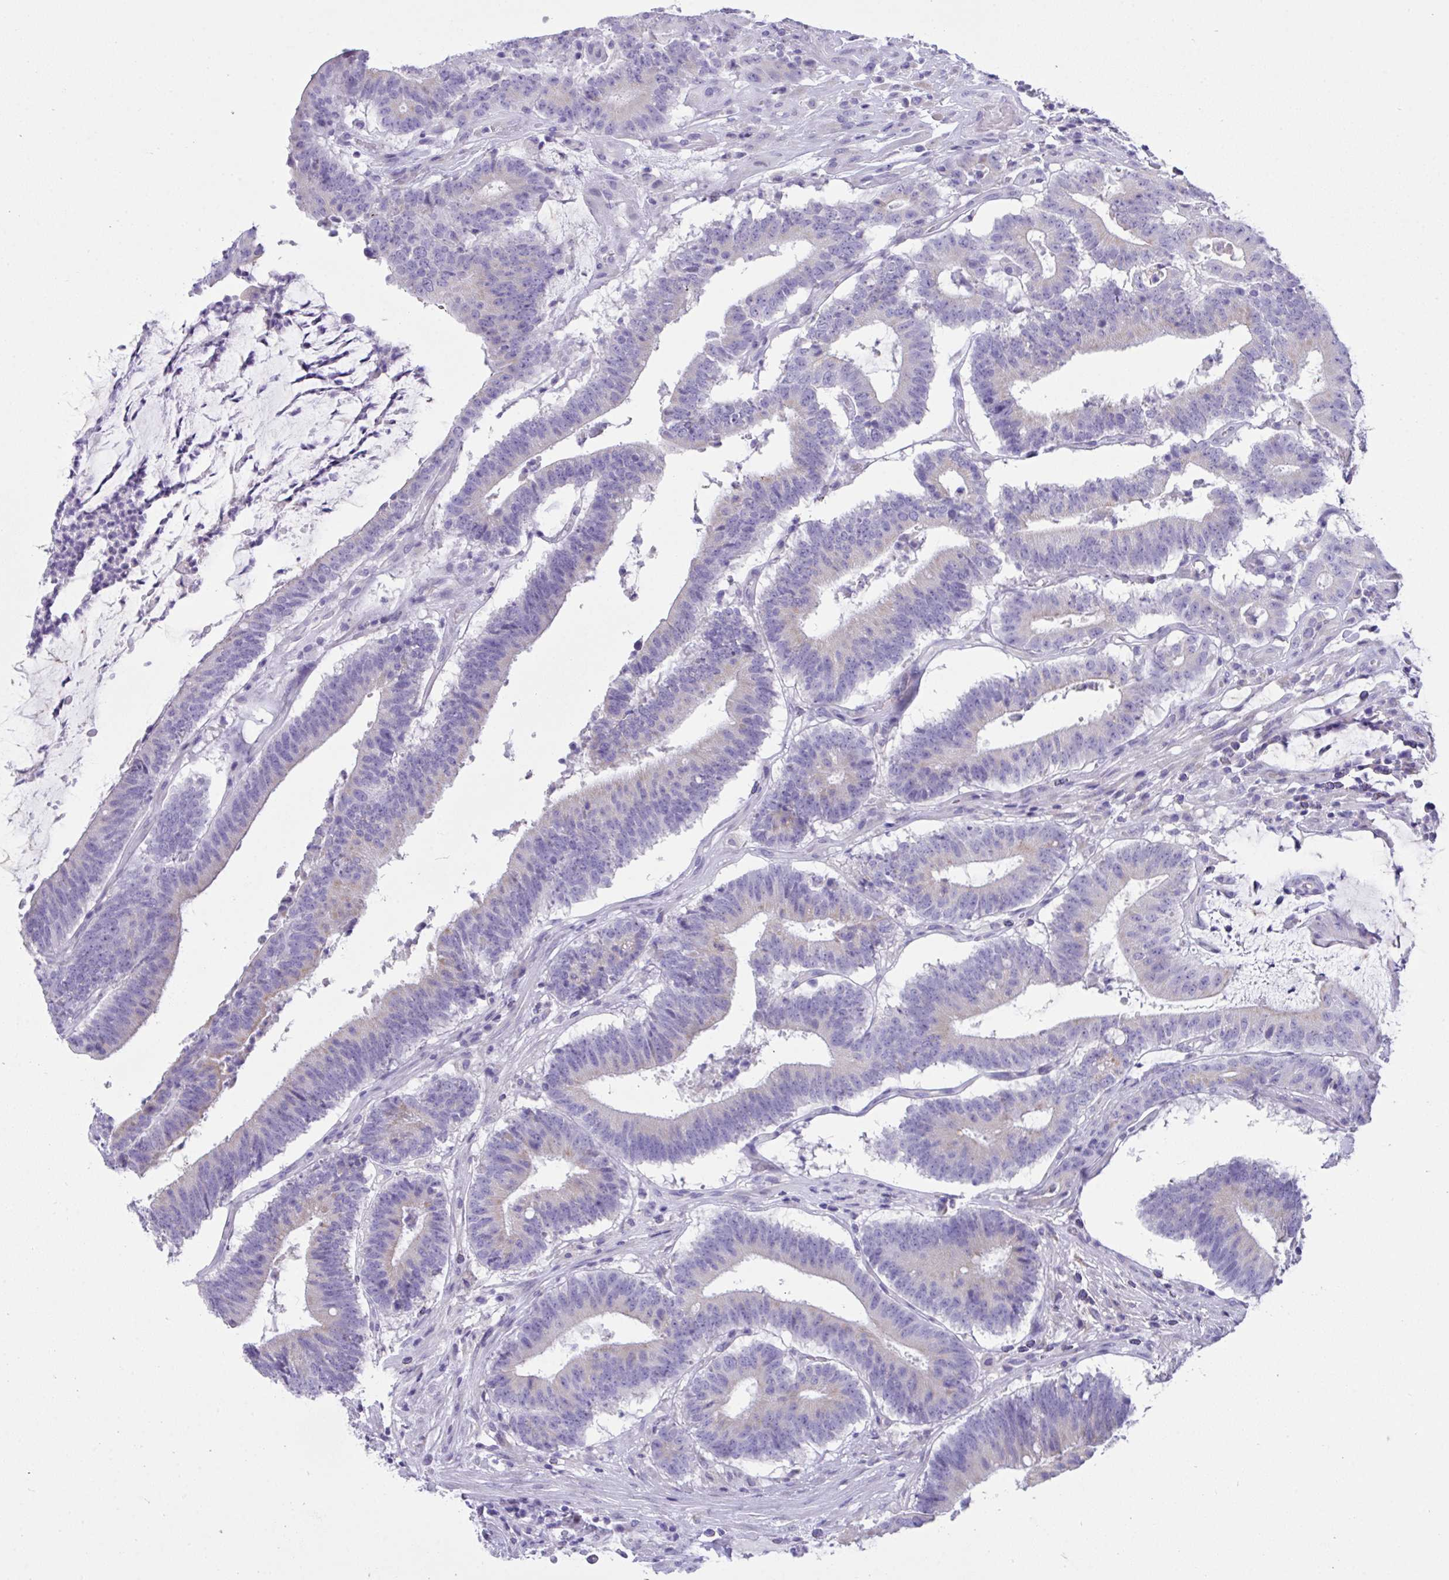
{"staining": {"intensity": "negative", "quantity": "none", "location": "none"}, "tissue": "colorectal cancer", "cell_type": "Tumor cells", "image_type": "cancer", "snomed": [{"axis": "morphology", "description": "Adenocarcinoma, NOS"}, {"axis": "topography", "description": "Colon"}], "caption": "Immunohistochemistry of human adenocarcinoma (colorectal) exhibits no expression in tumor cells. (DAB (3,3'-diaminobenzidine) IHC with hematoxylin counter stain).", "gene": "TMEM106B", "patient": {"sex": "female", "age": 43}}